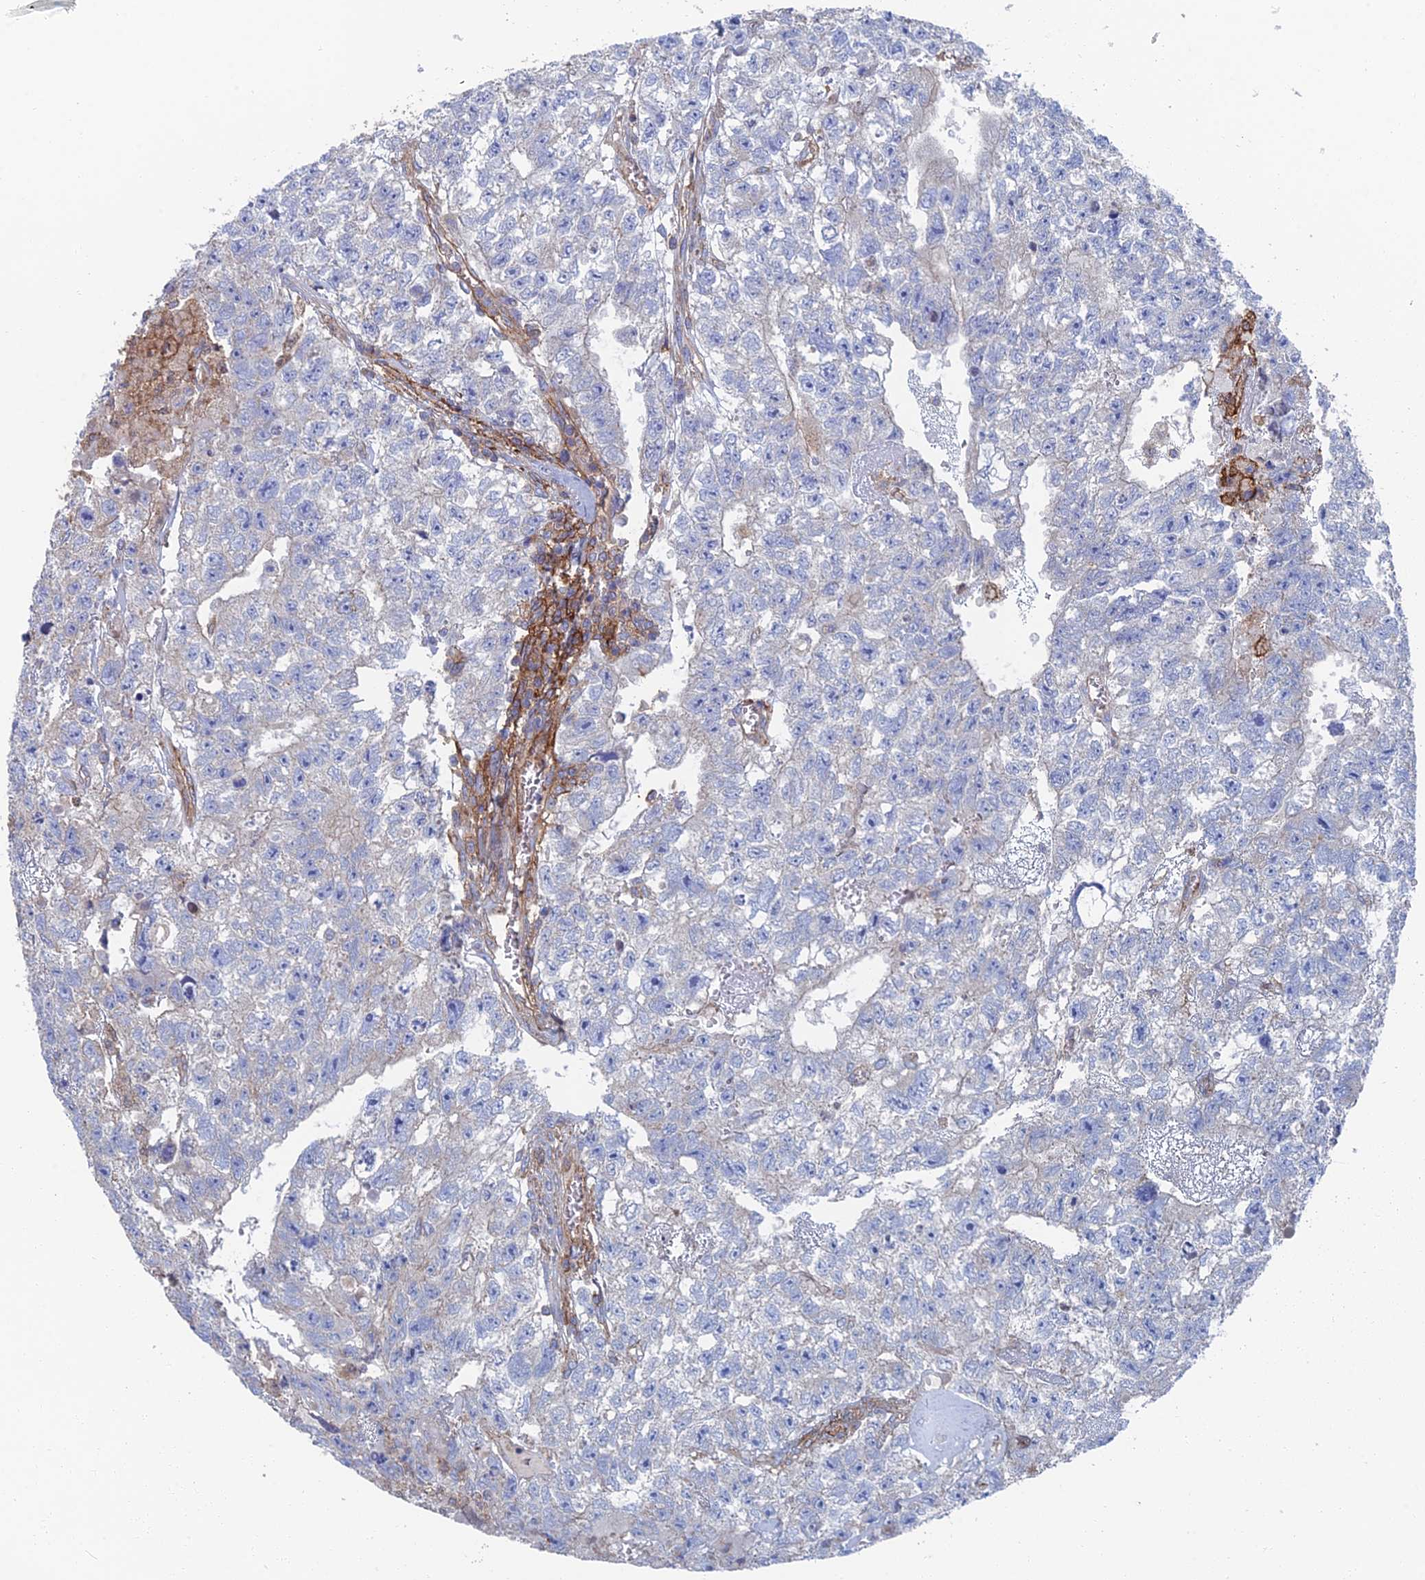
{"staining": {"intensity": "negative", "quantity": "none", "location": "none"}, "tissue": "testis cancer", "cell_type": "Tumor cells", "image_type": "cancer", "snomed": [{"axis": "morphology", "description": "Carcinoma, Embryonal, NOS"}, {"axis": "topography", "description": "Testis"}], "caption": "High power microscopy photomicrograph of an immunohistochemistry (IHC) photomicrograph of testis cancer (embryonal carcinoma), revealing no significant positivity in tumor cells.", "gene": "SNX11", "patient": {"sex": "male", "age": 26}}